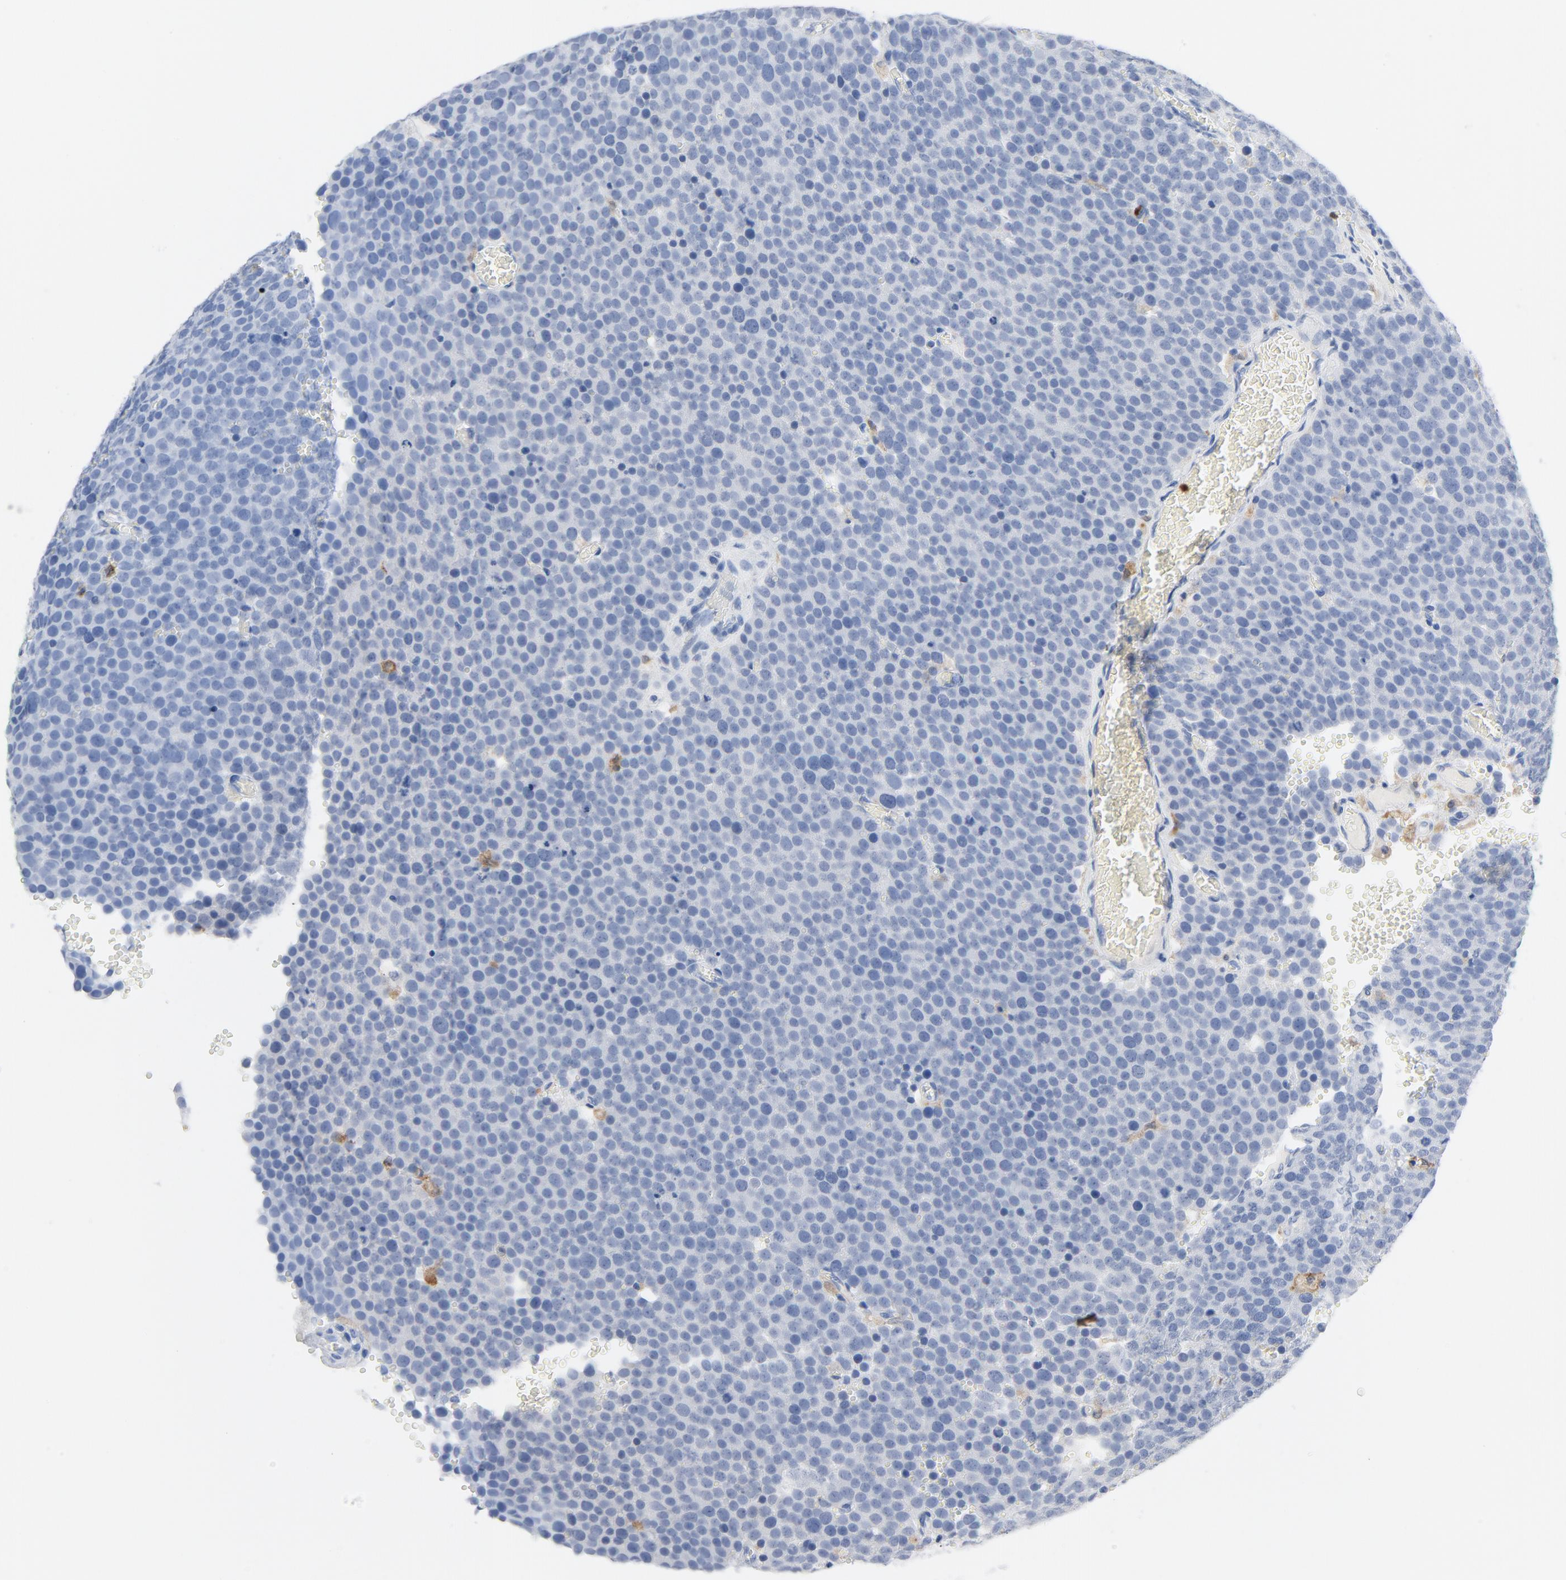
{"staining": {"intensity": "negative", "quantity": "none", "location": "none"}, "tissue": "testis cancer", "cell_type": "Tumor cells", "image_type": "cancer", "snomed": [{"axis": "morphology", "description": "Seminoma, NOS"}, {"axis": "topography", "description": "Testis"}], "caption": "An image of human testis seminoma is negative for staining in tumor cells.", "gene": "NCF1", "patient": {"sex": "male", "age": 71}}